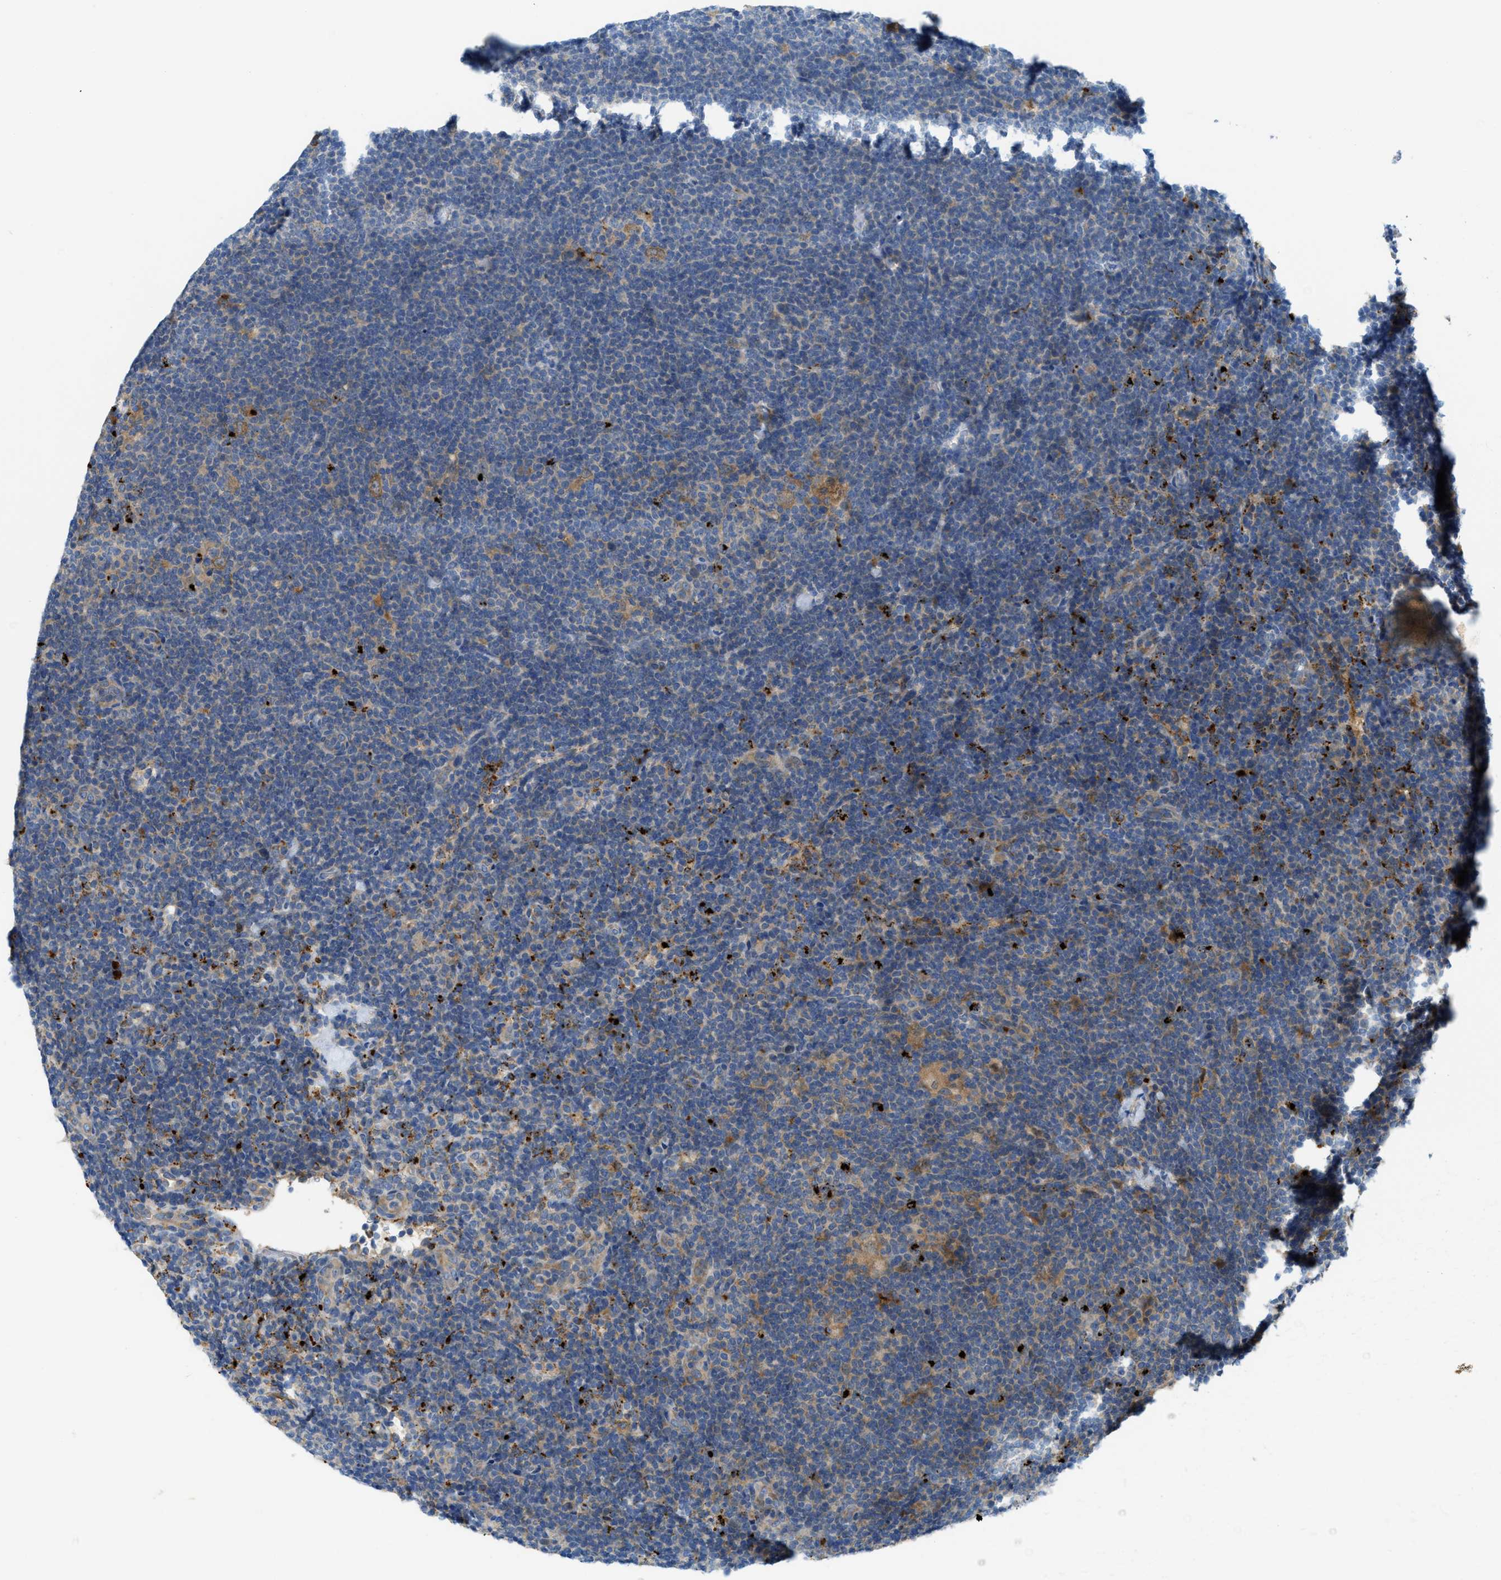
{"staining": {"intensity": "weak", "quantity": ">75%", "location": "cytoplasmic/membranous"}, "tissue": "lymphoma", "cell_type": "Tumor cells", "image_type": "cancer", "snomed": [{"axis": "morphology", "description": "Hodgkin's disease, NOS"}, {"axis": "topography", "description": "Lymph node"}], "caption": "High-power microscopy captured an immunohistochemistry image of lymphoma, revealing weak cytoplasmic/membranous staining in approximately >75% of tumor cells. (DAB (3,3'-diaminobenzidine) IHC with brightfield microscopy, high magnification).", "gene": "KLHDC10", "patient": {"sex": "female", "age": 57}}